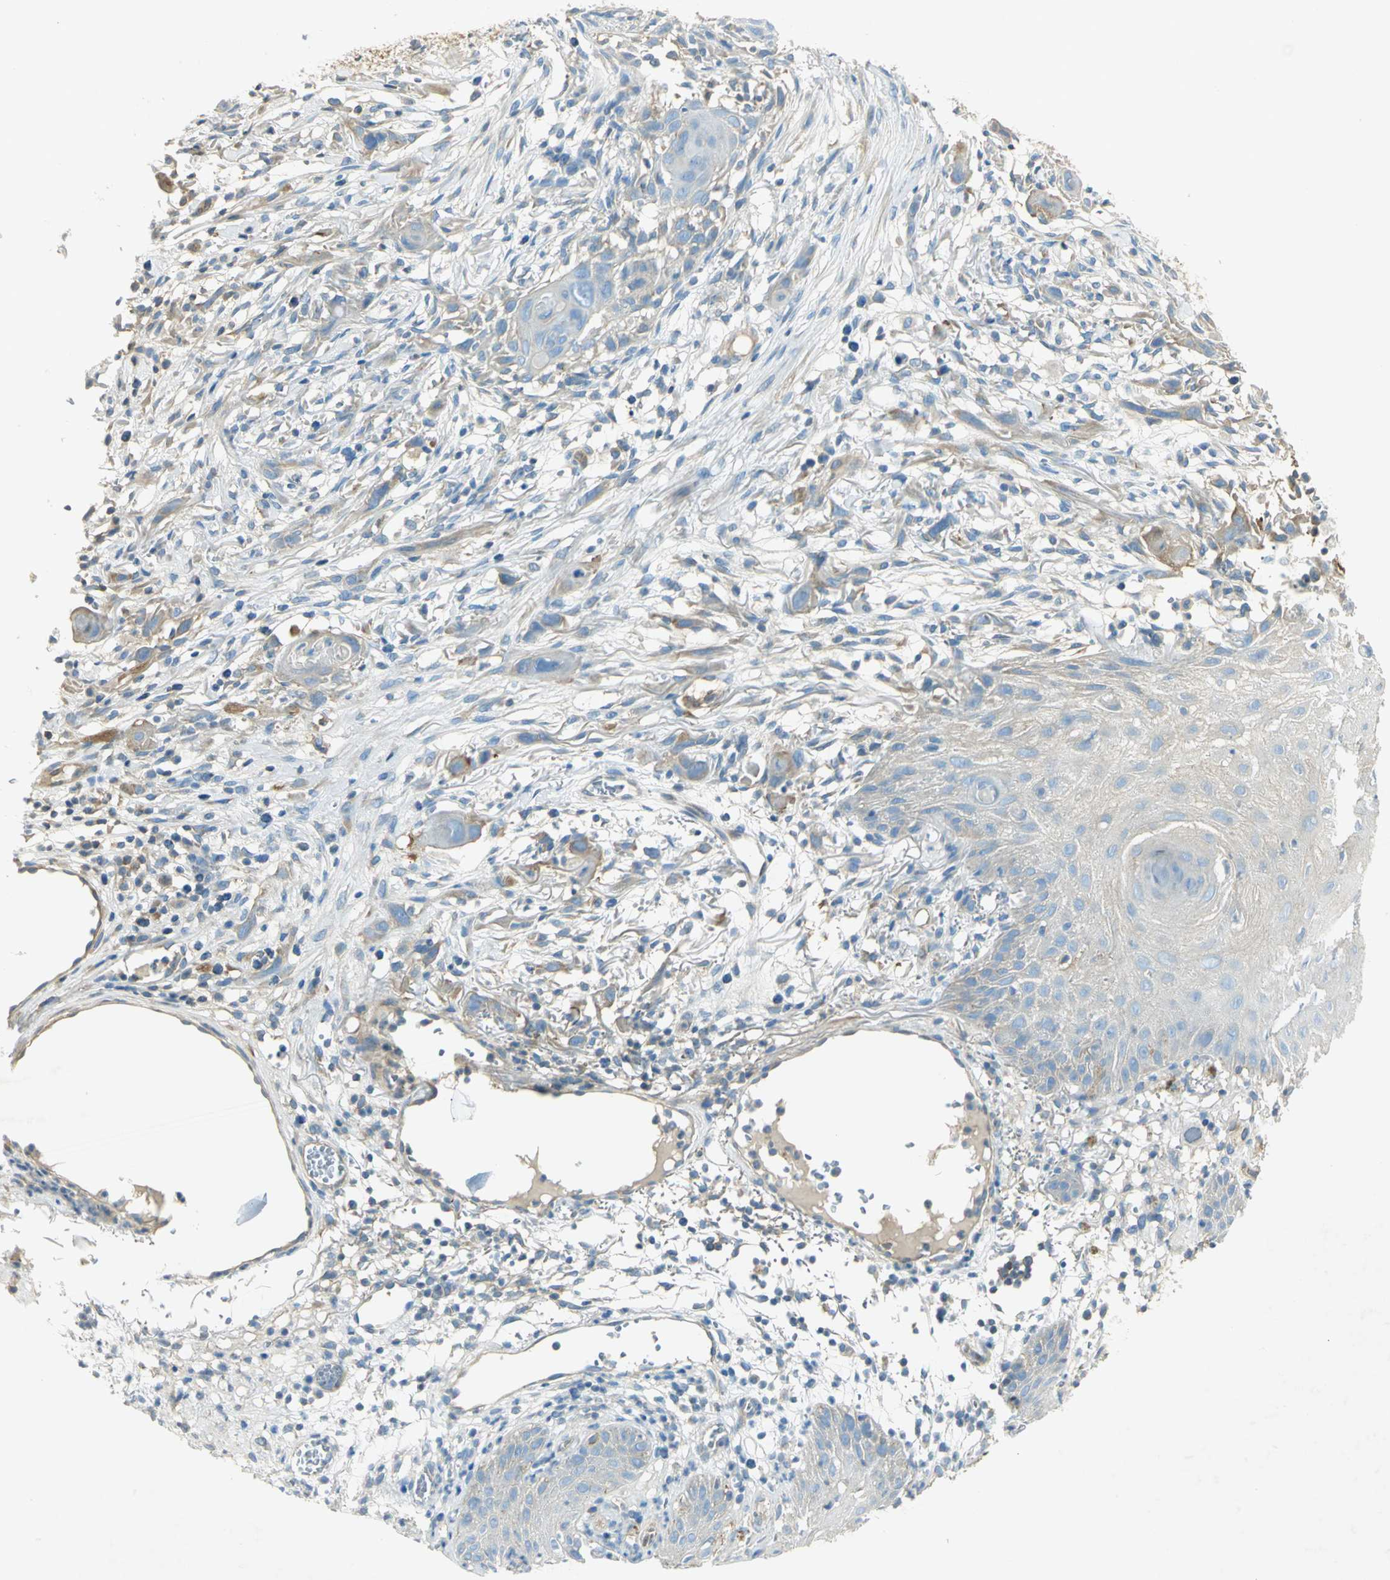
{"staining": {"intensity": "weak", "quantity": "25%-75%", "location": "cytoplasmic/membranous"}, "tissue": "skin cancer", "cell_type": "Tumor cells", "image_type": "cancer", "snomed": [{"axis": "morphology", "description": "Normal tissue, NOS"}, {"axis": "morphology", "description": "Squamous cell carcinoma, NOS"}, {"axis": "topography", "description": "Skin"}], "caption": "Squamous cell carcinoma (skin) stained with a brown dye exhibits weak cytoplasmic/membranous positive positivity in approximately 25%-75% of tumor cells.", "gene": "TSC22D2", "patient": {"sex": "female", "age": 59}}